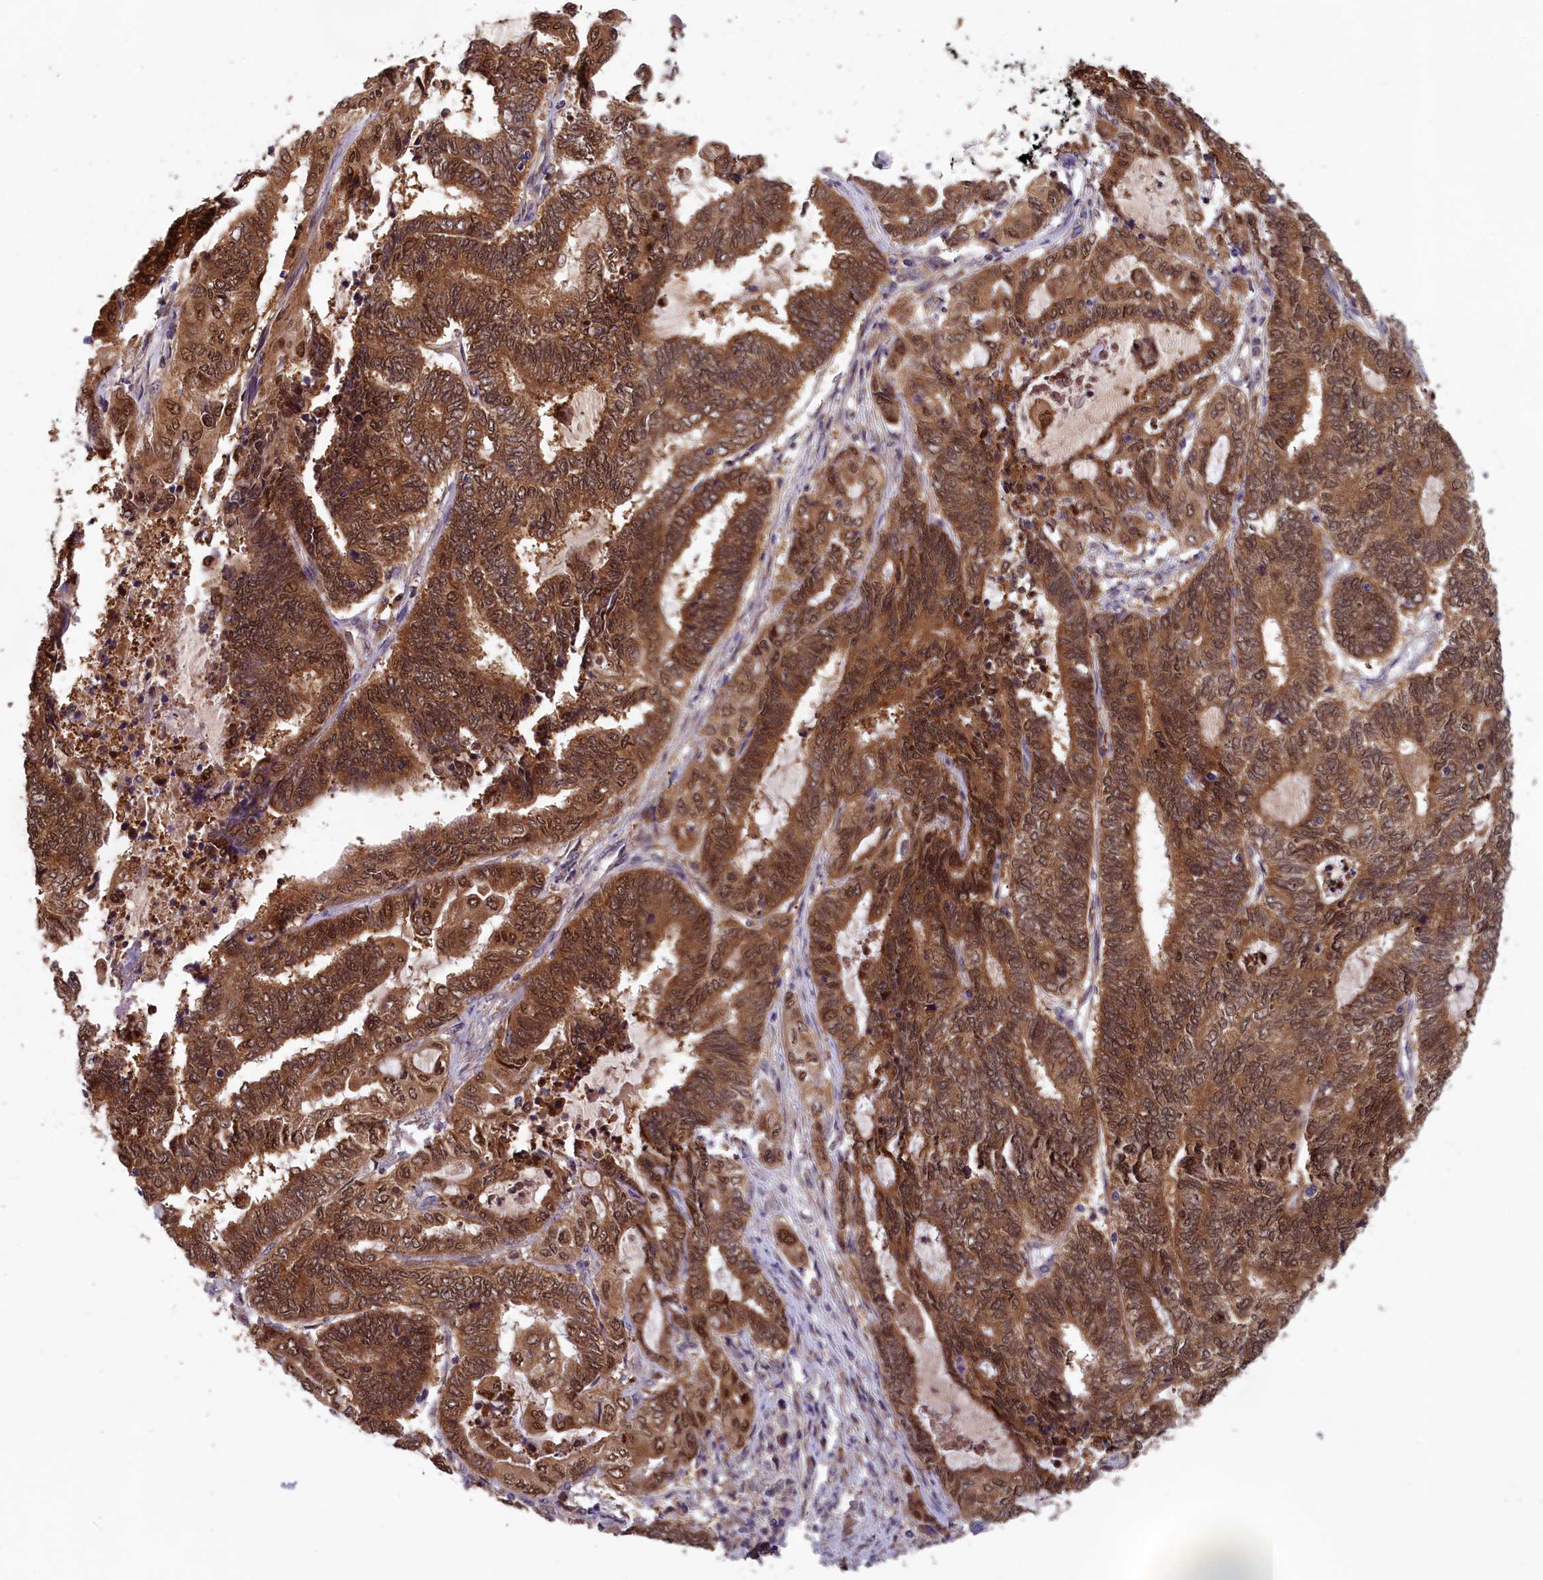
{"staining": {"intensity": "moderate", "quantity": ">75%", "location": "cytoplasmic/membranous,nuclear"}, "tissue": "endometrial cancer", "cell_type": "Tumor cells", "image_type": "cancer", "snomed": [{"axis": "morphology", "description": "Adenocarcinoma, NOS"}, {"axis": "topography", "description": "Uterus"}, {"axis": "topography", "description": "Endometrium"}], "caption": "The image shows a brown stain indicating the presence of a protein in the cytoplasmic/membranous and nuclear of tumor cells in endometrial adenocarcinoma.", "gene": "CCDC15", "patient": {"sex": "female", "age": 70}}